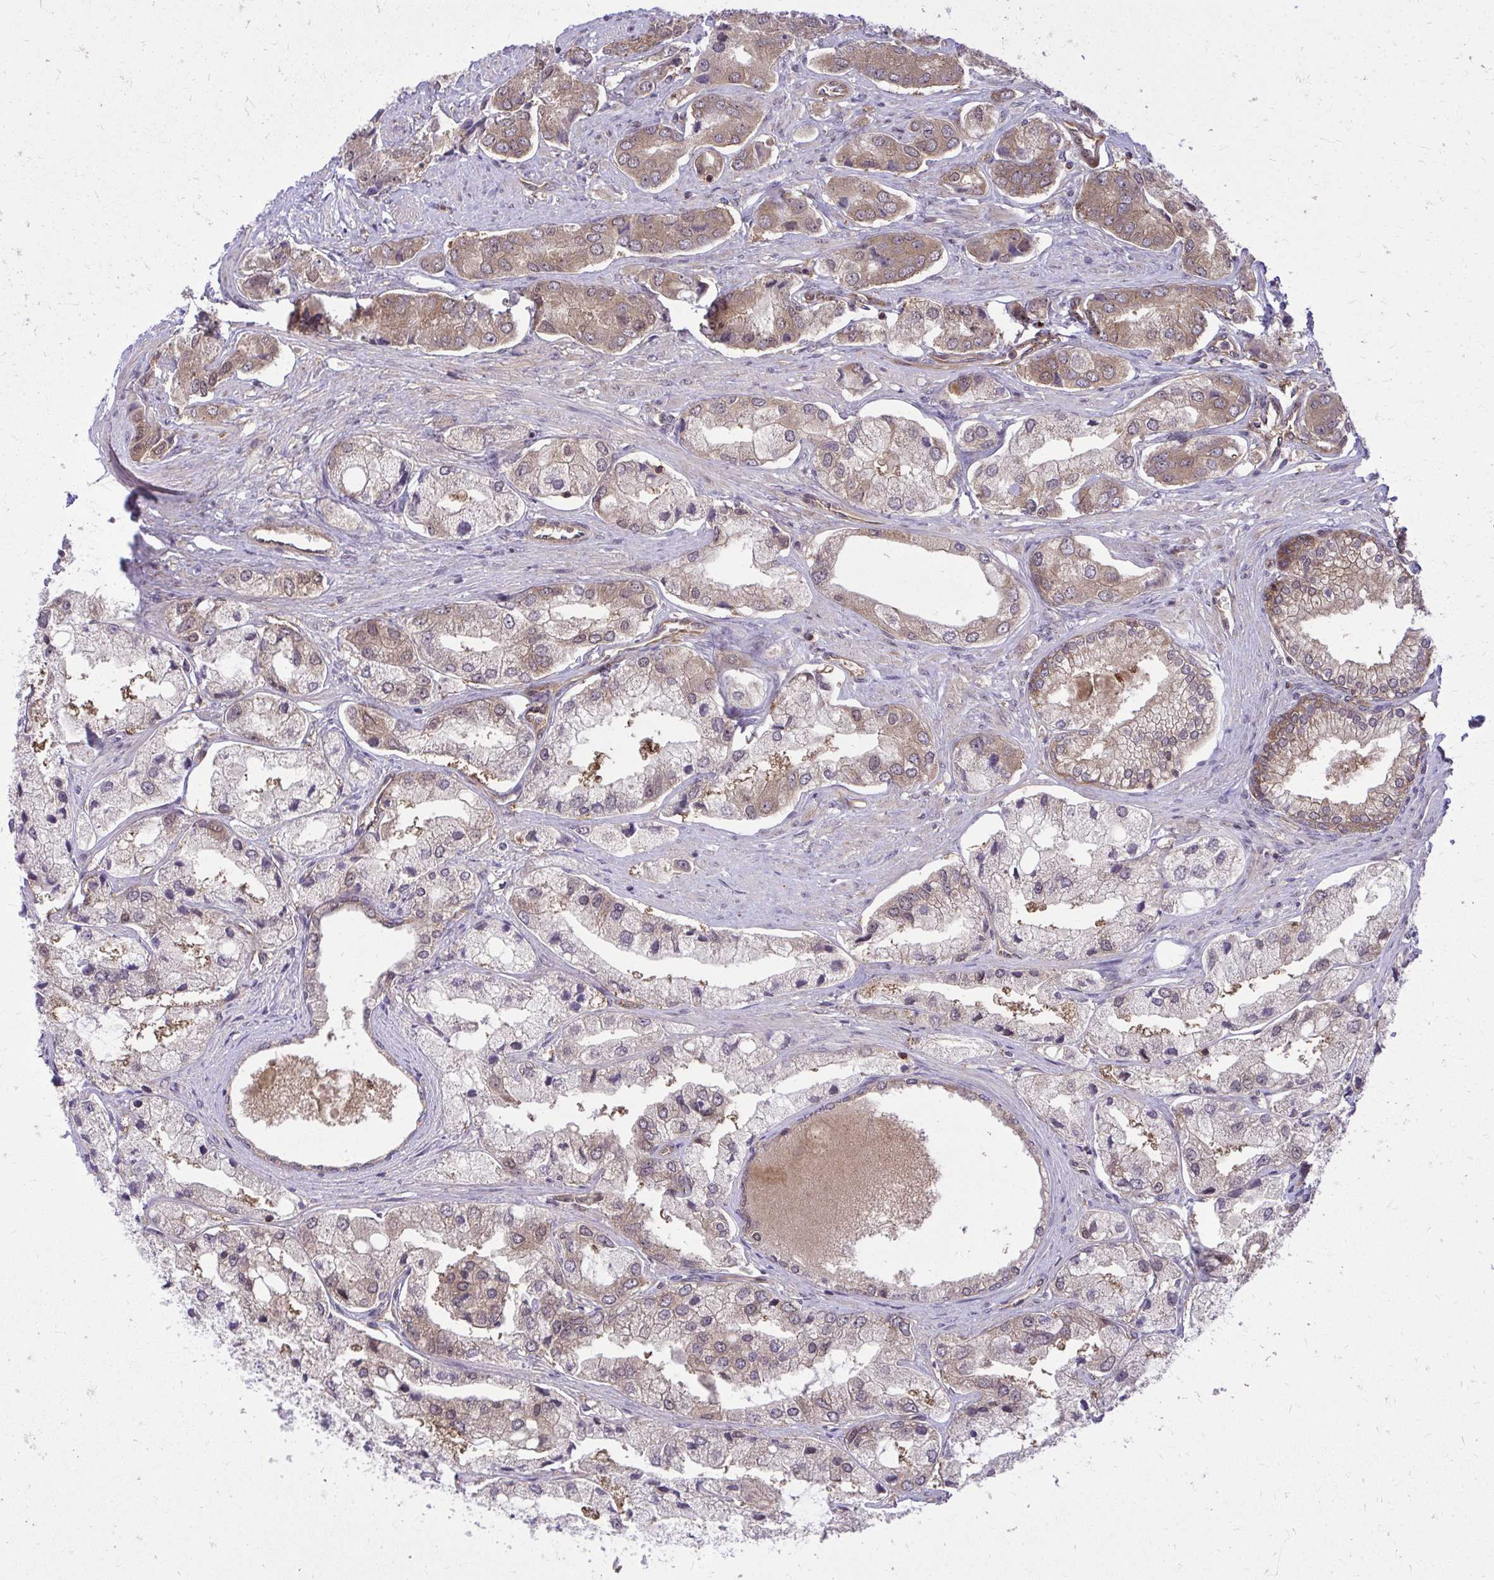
{"staining": {"intensity": "moderate", "quantity": "25%-75%", "location": "cytoplasmic/membranous"}, "tissue": "prostate cancer", "cell_type": "Tumor cells", "image_type": "cancer", "snomed": [{"axis": "morphology", "description": "Adenocarcinoma, Low grade"}, {"axis": "topography", "description": "Prostate"}], "caption": "Tumor cells reveal moderate cytoplasmic/membranous staining in about 25%-75% of cells in prostate cancer.", "gene": "PPP5C", "patient": {"sex": "male", "age": 69}}